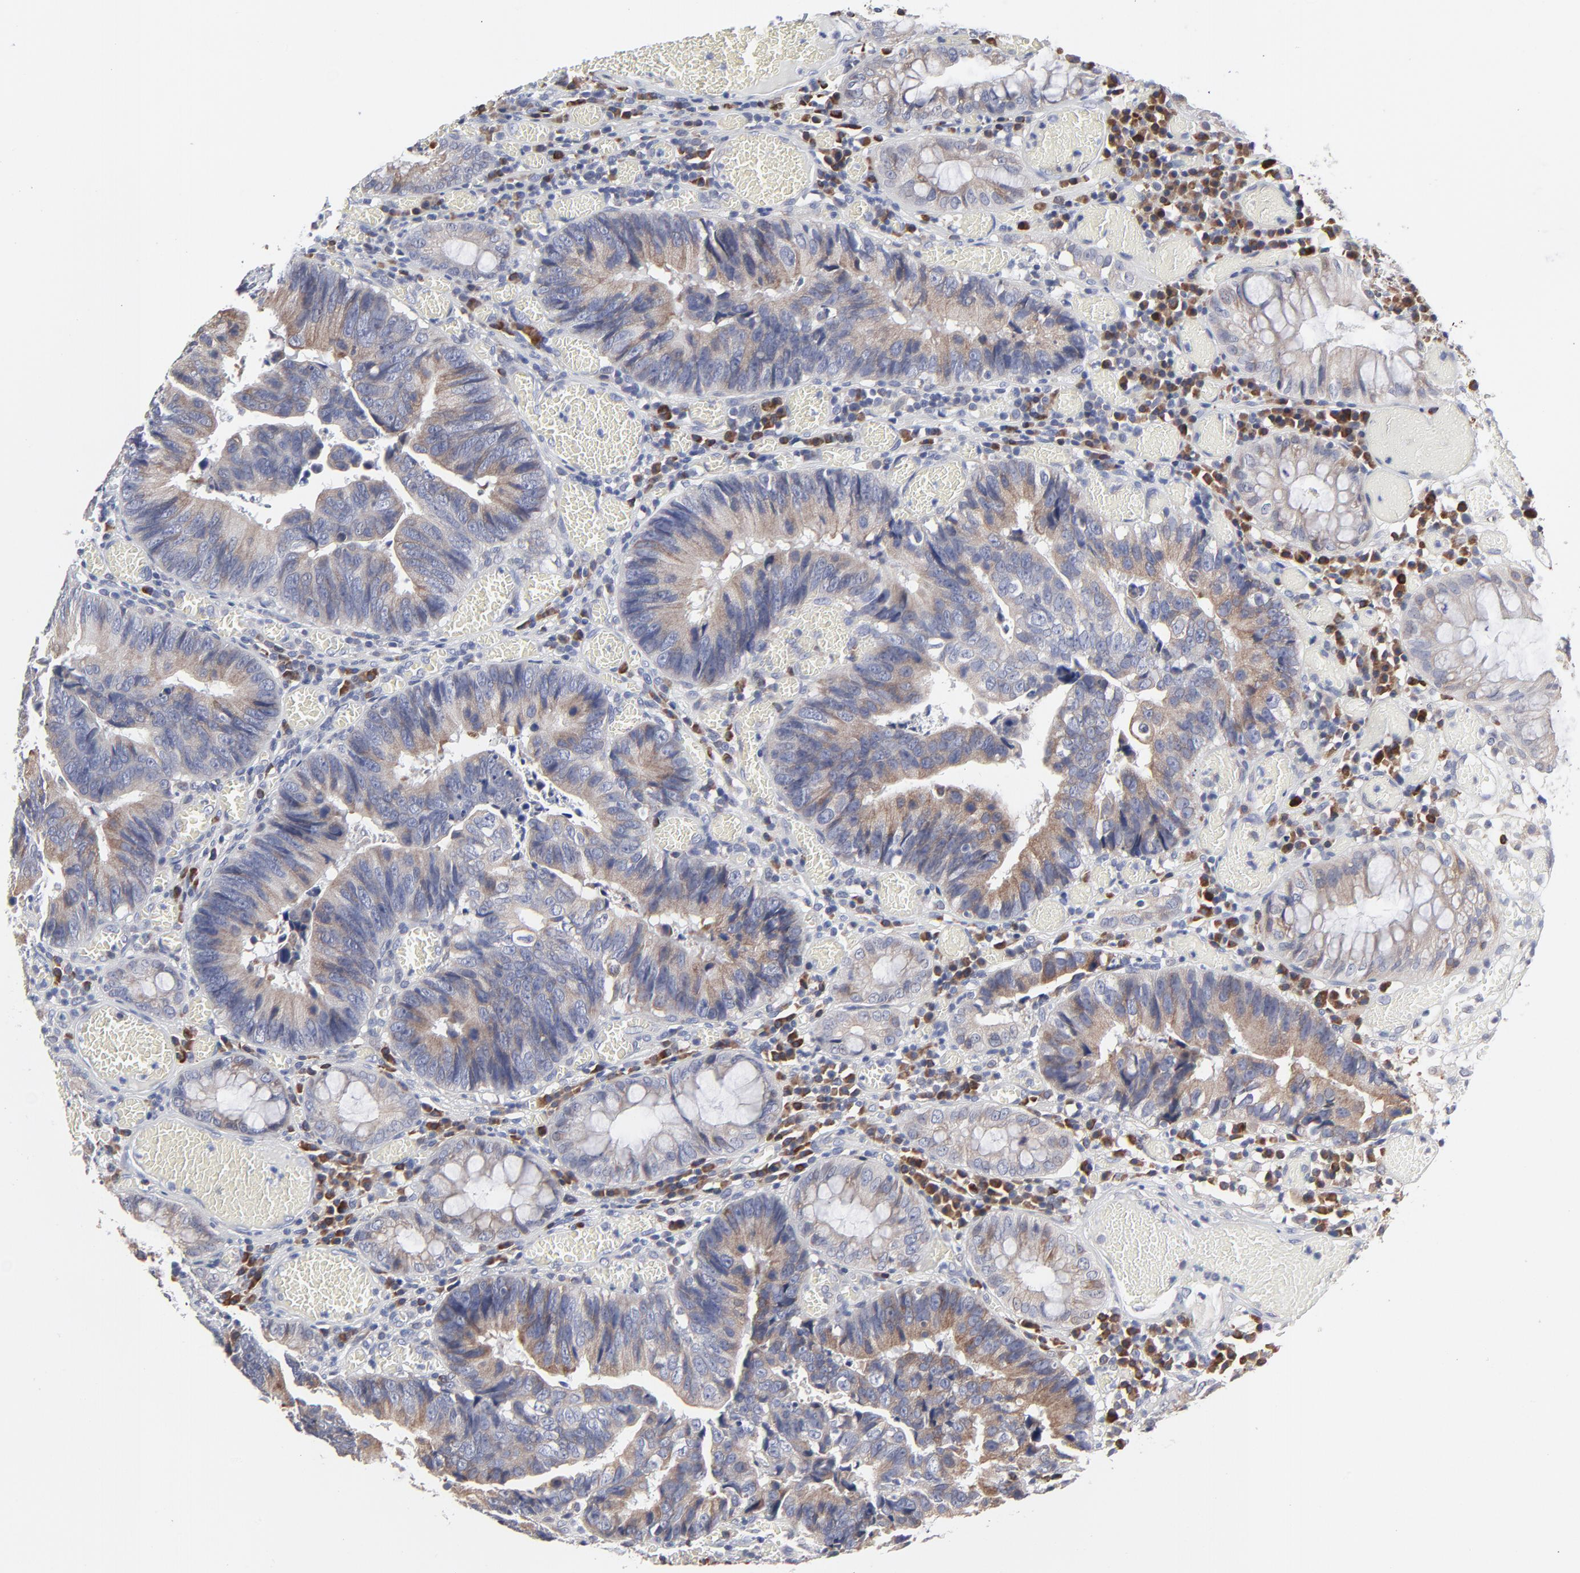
{"staining": {"intensity": "weak", "quantity": ">75%", "location": "cytoplasmic/membranous"}, "tissue": "colorectal cancer", "cell_type": "Tumor cells", "image_type": "cancer", "snomed": [{"axis": "morphology", "description": "Adenocarcinoma, NOS"}, {"axis": "topography", "description": "Rectum"}], "caption": "Human colorectal cancer (adenocarcinoma) stained for a protein (brown) exhibits weak cytoplasmic/membranous positive expression in approximately >75% of tumor cells.", "gene": "TRIM22", "patient": {"sex": "female", "age": 98}}